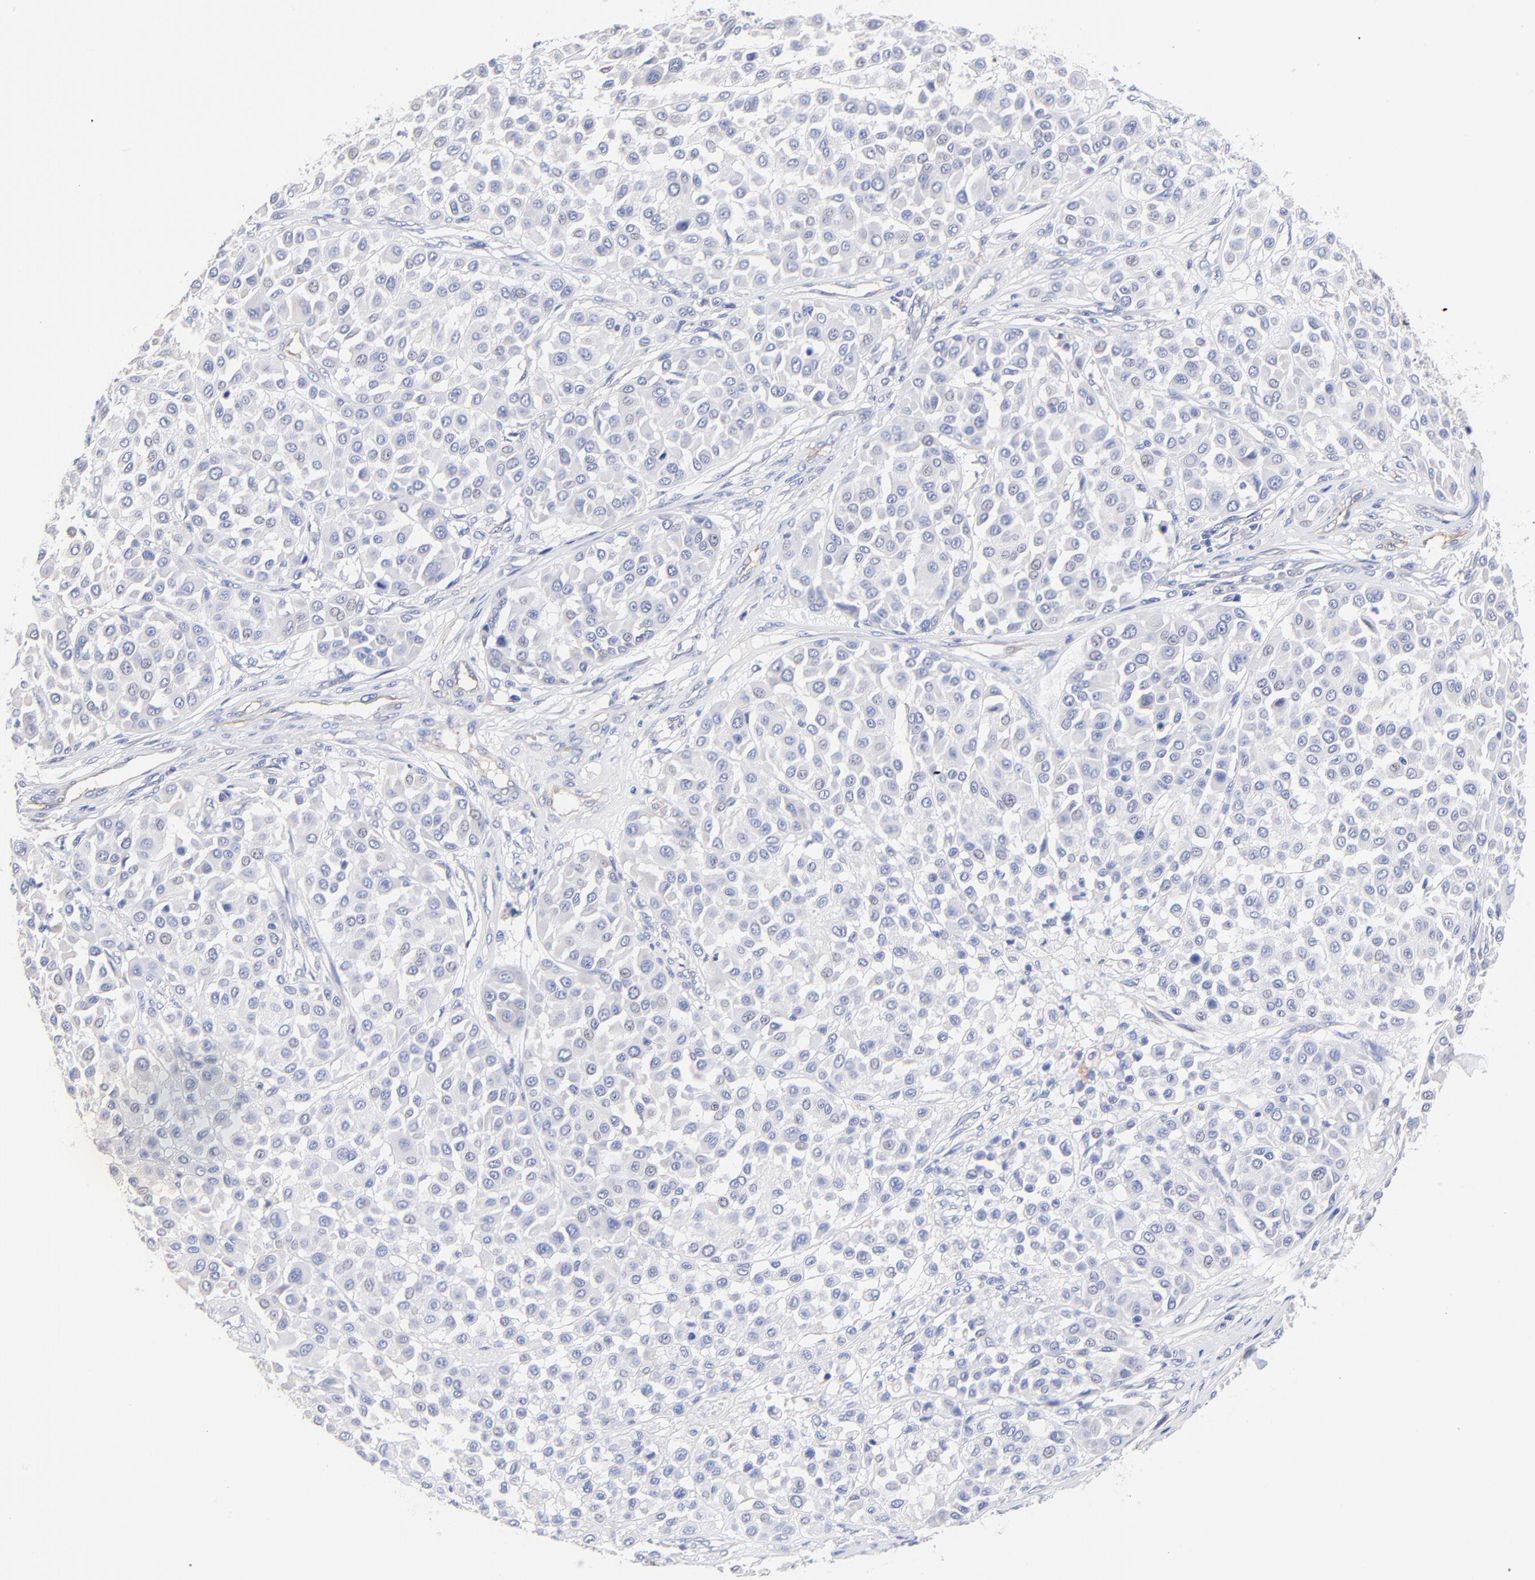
{"staining": {"intensity": "negative", "quantity": "none", "location": "none"}, "tissue": "melanoma", "cell_type": "Tumor cells", "image_type": "cancer", "snomed": [{"axis": "morphology", "description": "Malignant melanoma, Metastatic site"}, {"axis": "topography", "description": "Soft tissue"}], "caption": "This image is of malignant melanoma (metastatic site) stained with immunohistochemistry to label a protein in brown with the nuclei are counter-stained blue. There is no expression in tumor cells.", "gene": "SLC44A2", "patient": {"sex": "male", "age": 41}}